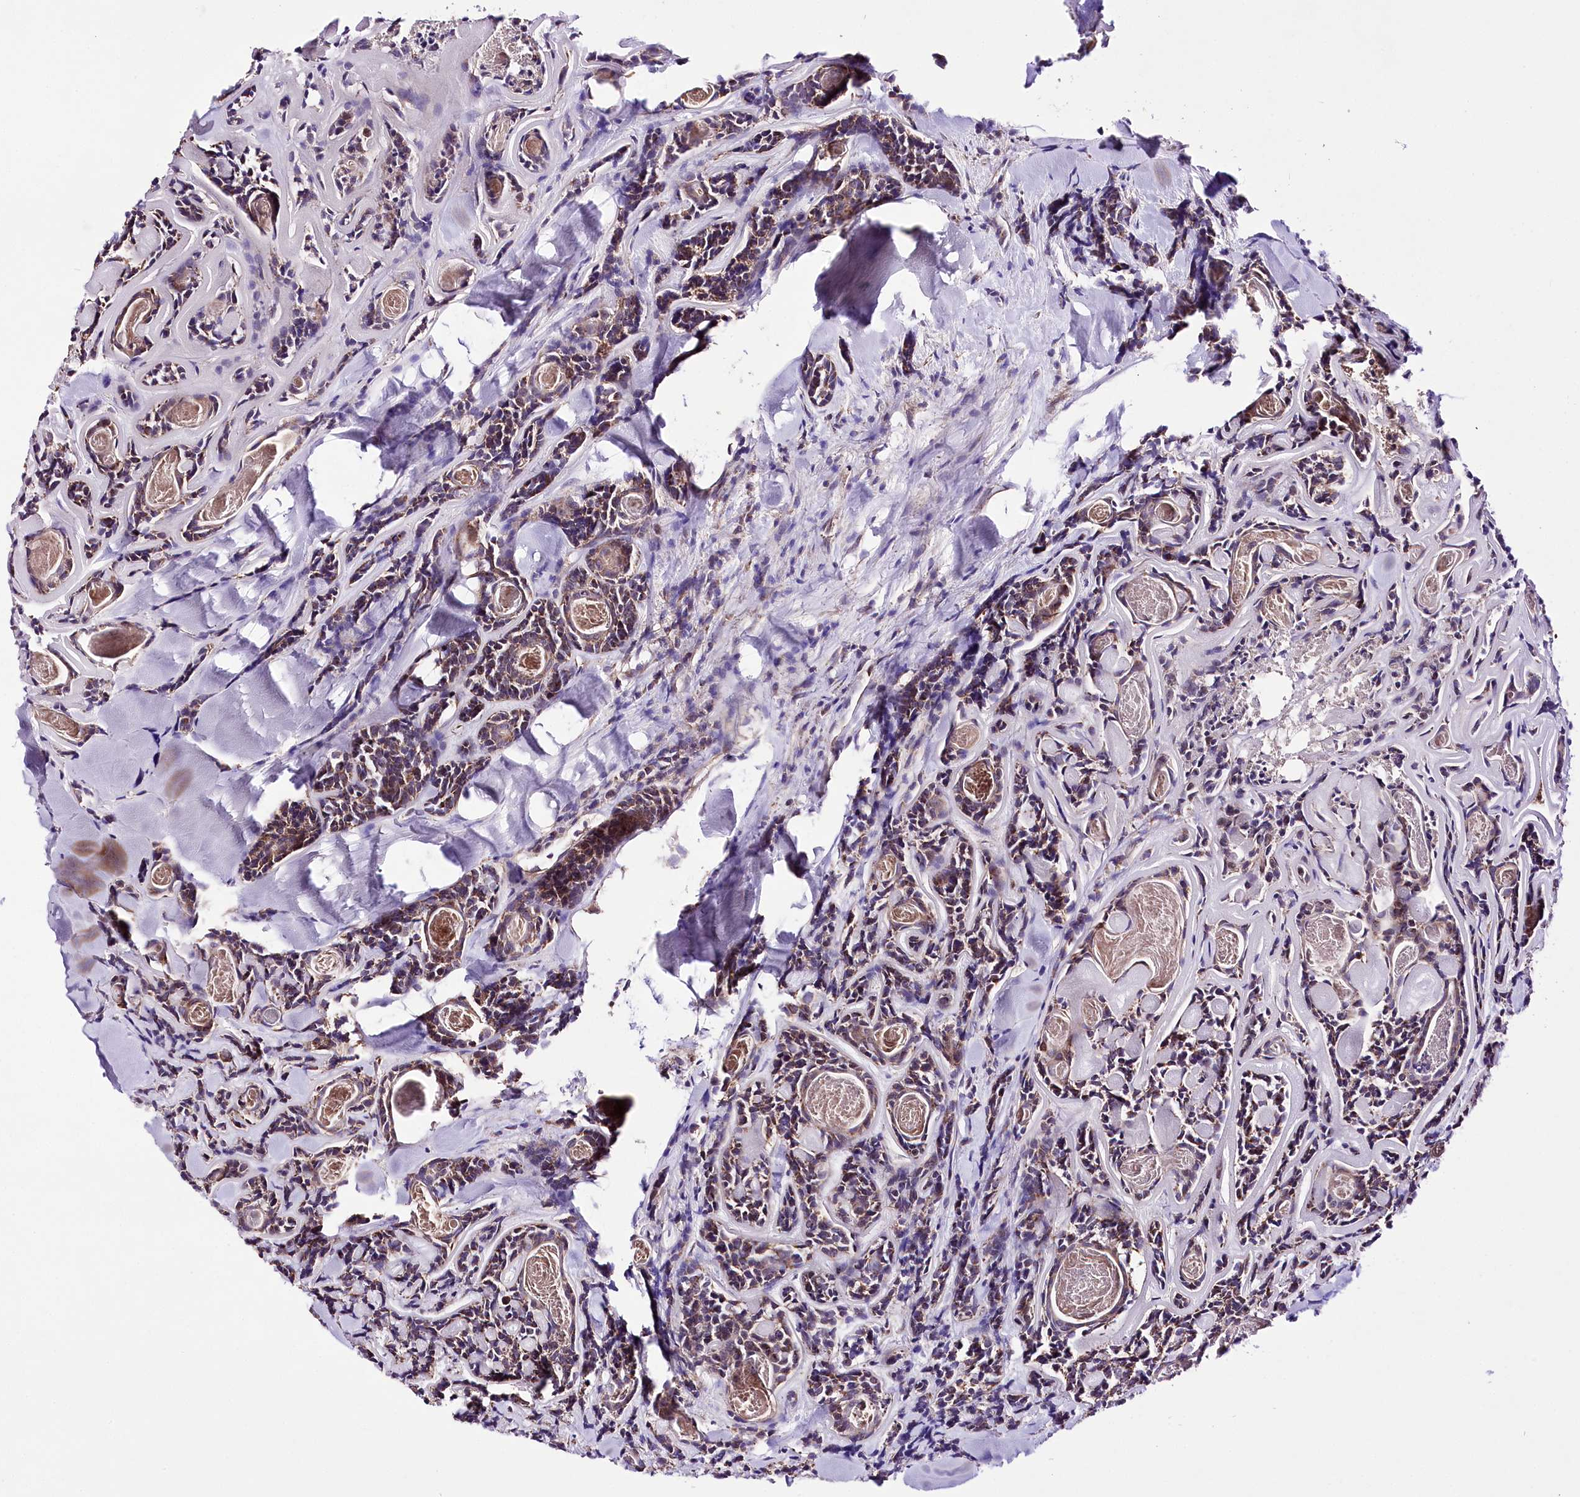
{"staining": {"intensity": "moderate", "quantity": ">75%", "location": "cytoplasmic/membranous"}, "tissue": "head and neck cancer", "cell_type": "Tumor cells", "image_type": "cancer", "snomed": [{"axis": "morphology", "description": "Adenocarcinoma, NOS"}, {"axis": "topography", "description": "Salivary gland"}, {"axis": "topography", "description": "Head-Neck"}], "caption": "Protein staining shows moderate cytoplasmic/membranous expression in approximately >75% of tumor cells in head and neck cancer (adenocarcinoma).", "gene": "ATE1", "patient": {"sex": "female", "age": 63}}